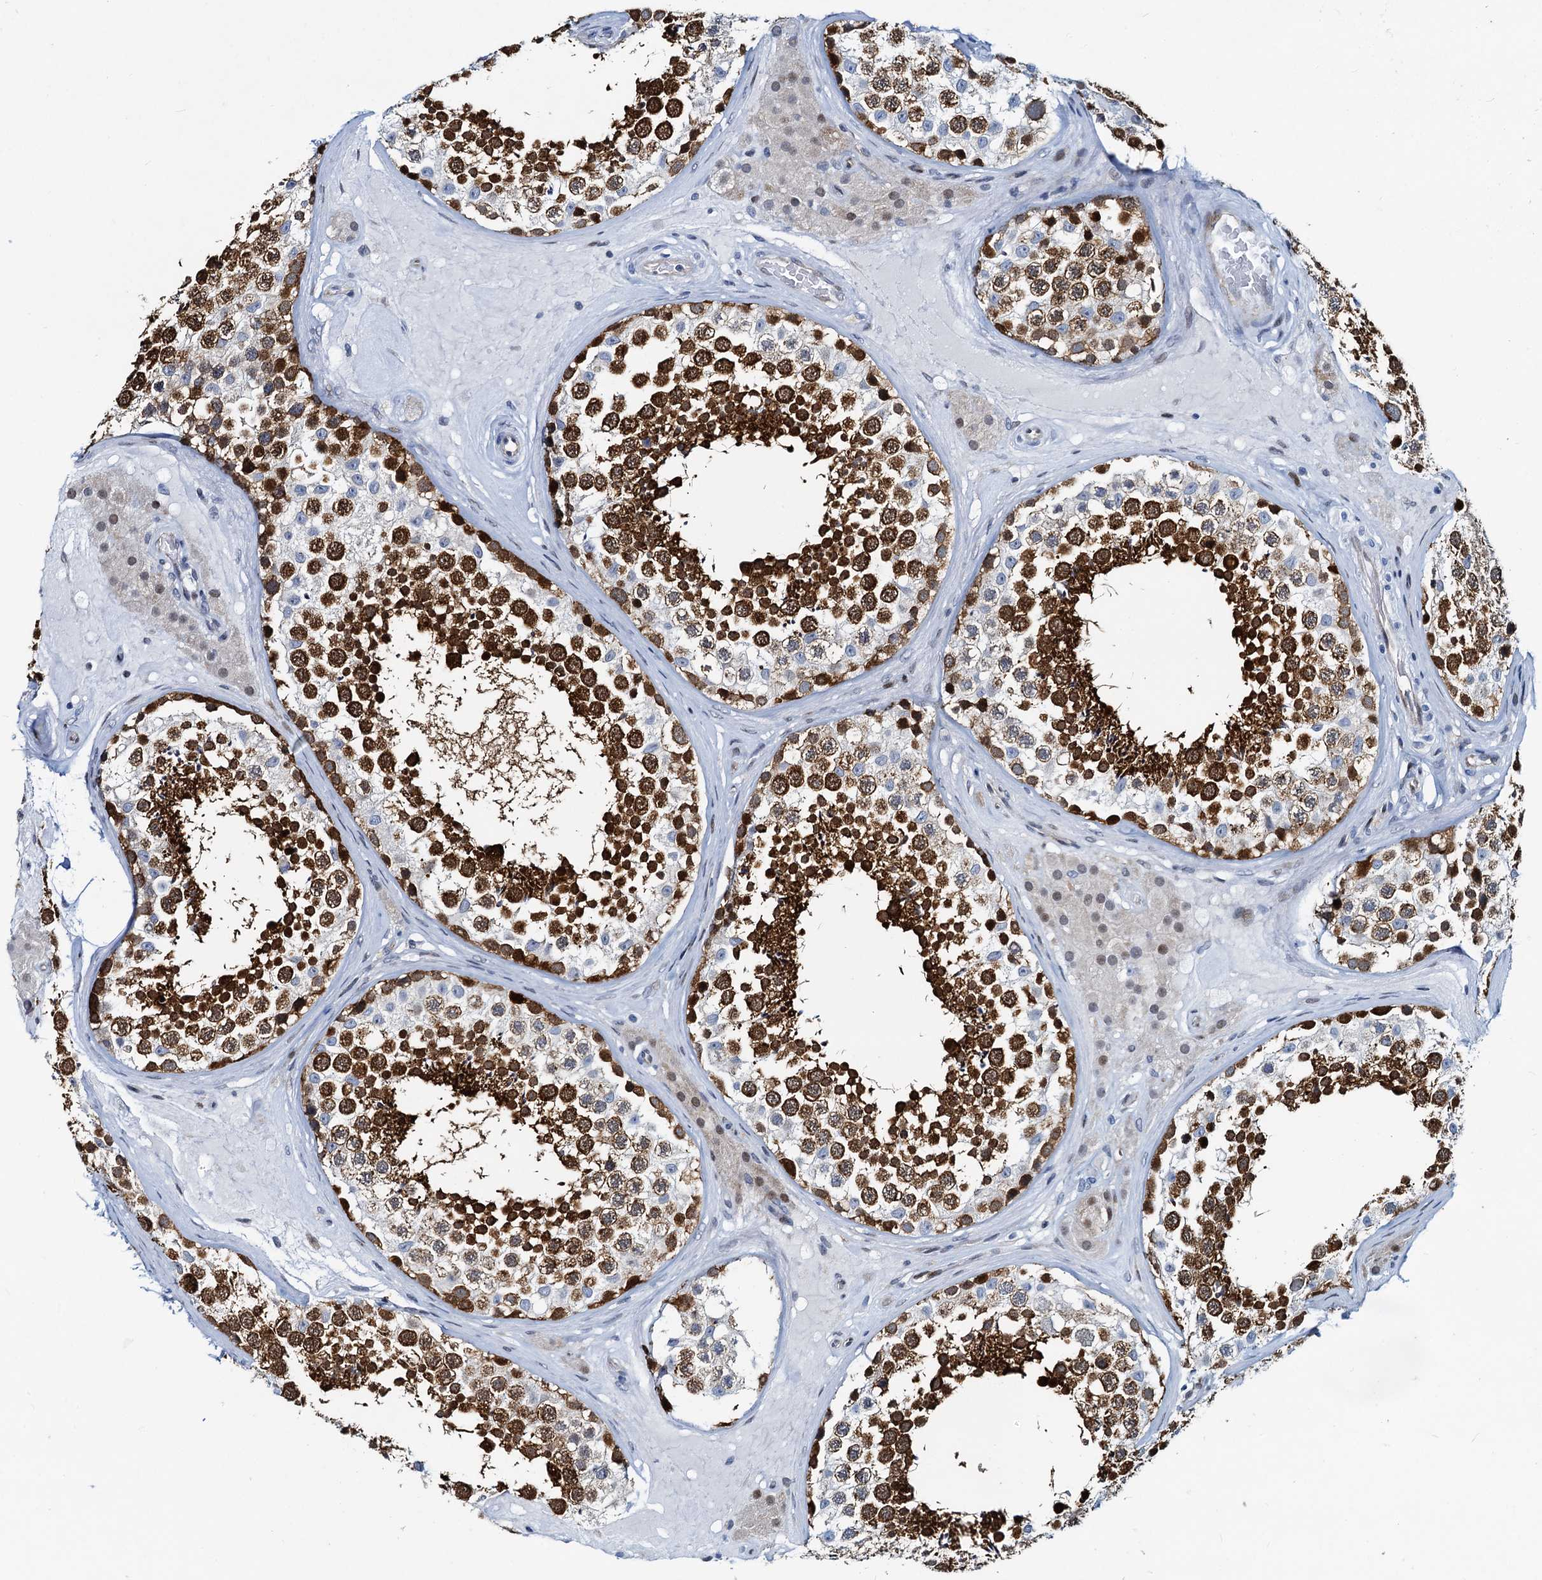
{"staining": {"intensity": "strong", "quantity": "25%-75%", "location": "cytoplasmic/membranous,nuclear"}, "tissue": "testis", "cell_type": "Cells in seminiferous ducts", "image_type": "normal", "snomed": [{"axis": "morphology", "description": "Normal tissue, NOS"}, {"axis": "topography", "description": "Testis"}], "caption": "About 25%-75% of cells in seminiferous ducts in unremarkable testis demonstrate strong cytoplasmic/membranous,nuclear protein positivity as visualized by brown immunohistochemical staining.", "gene": "PTGES3", "patient": {"sex": "male", "age": 46}}